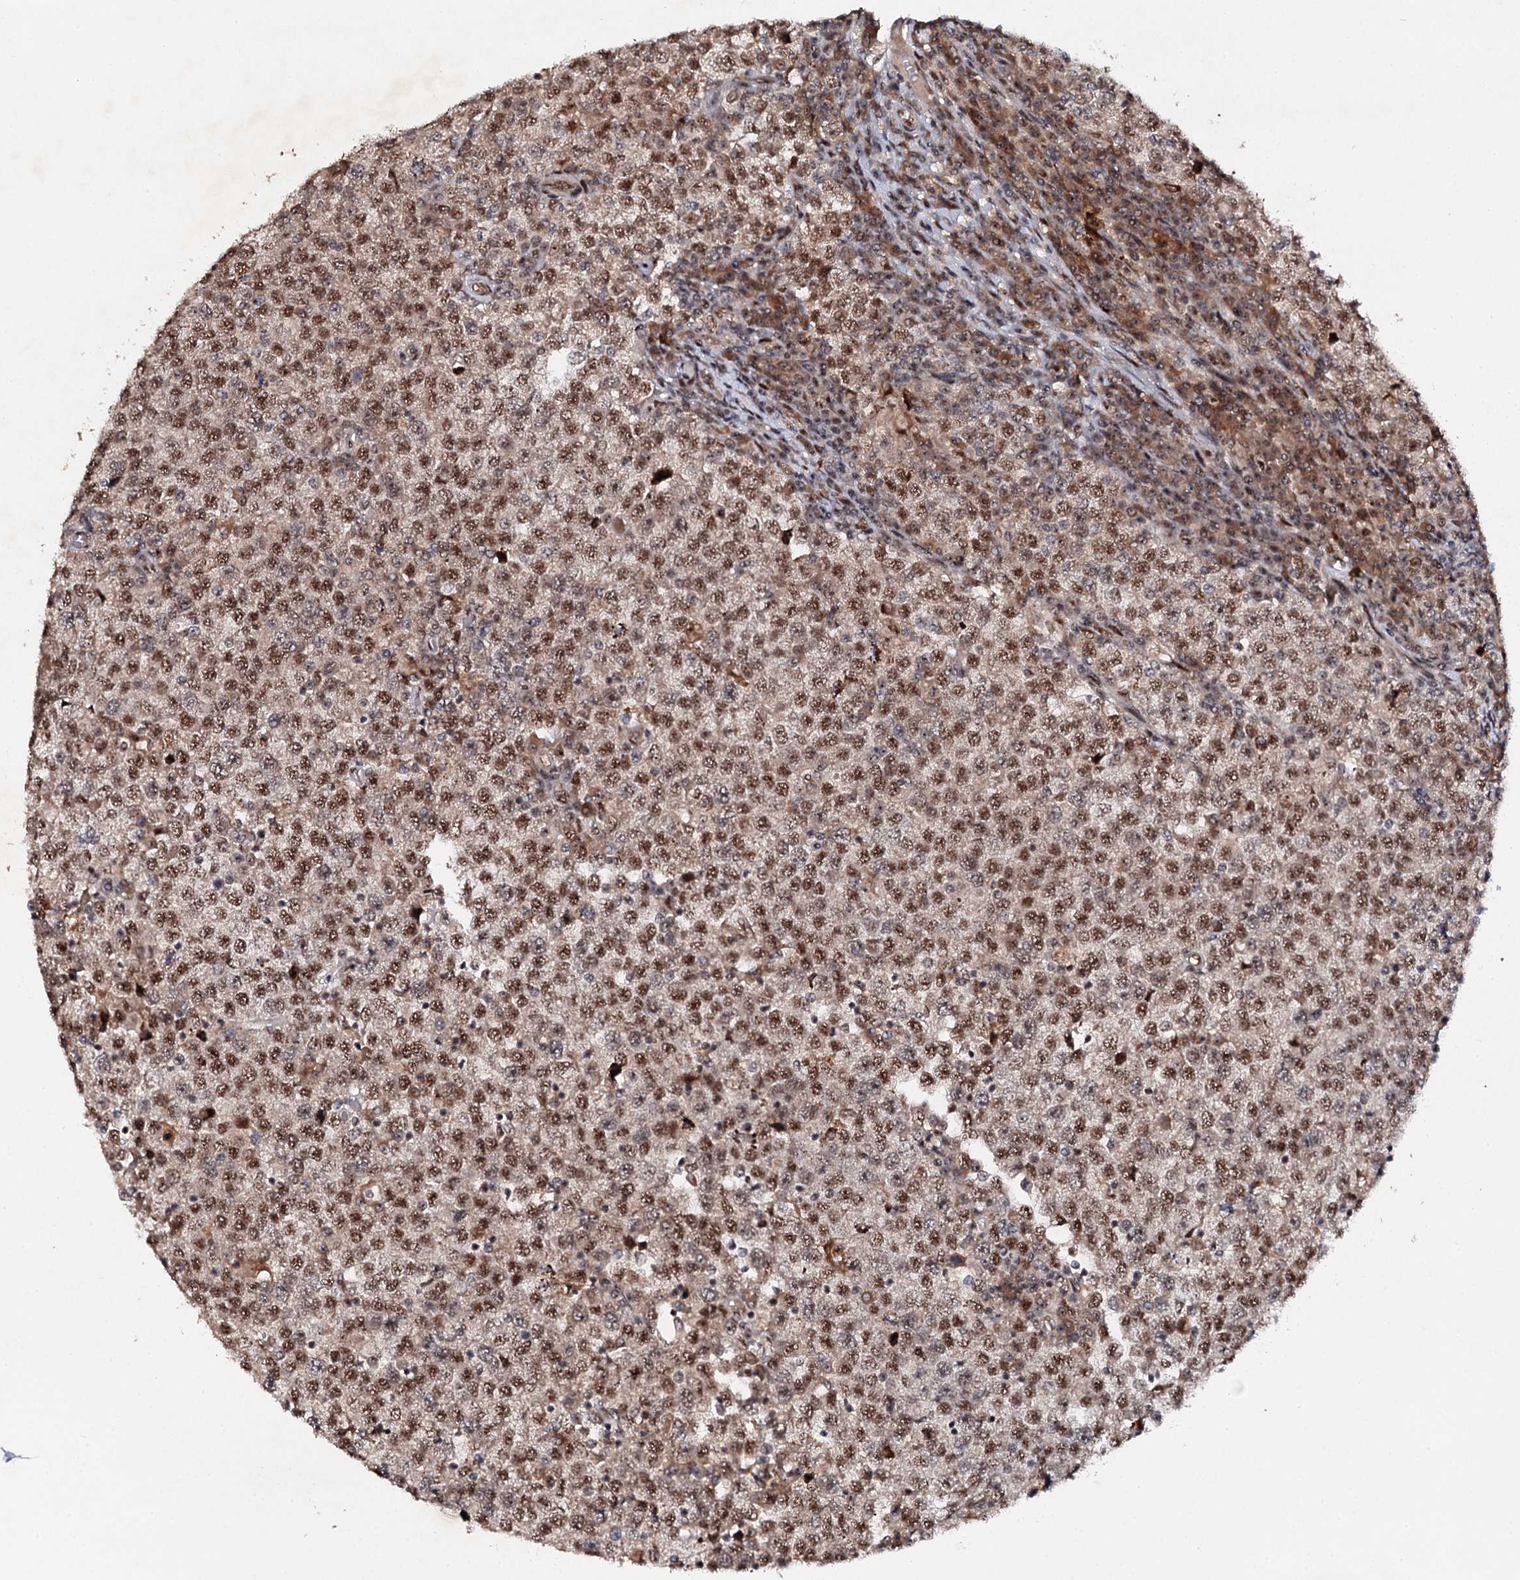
{"staining": {"intensity": "moderate", "quantity": ">75%", "location": "nuclear"}, "tissue": "testis cancer", "cell_type": "Tumor cells", "image_type": "cancer", "snomed": [{"axis": "morphology", "description": "Seminoma, NOS"}, {"axis": "topography", "description": "Testis"}], "caption": "Testis cancer stained for a protein (brown) reveals moderate nuclear positive staining in about >75% of tumor cells.", "gene": "BUD13", "patient": {"sex": "male", "age": 65}}